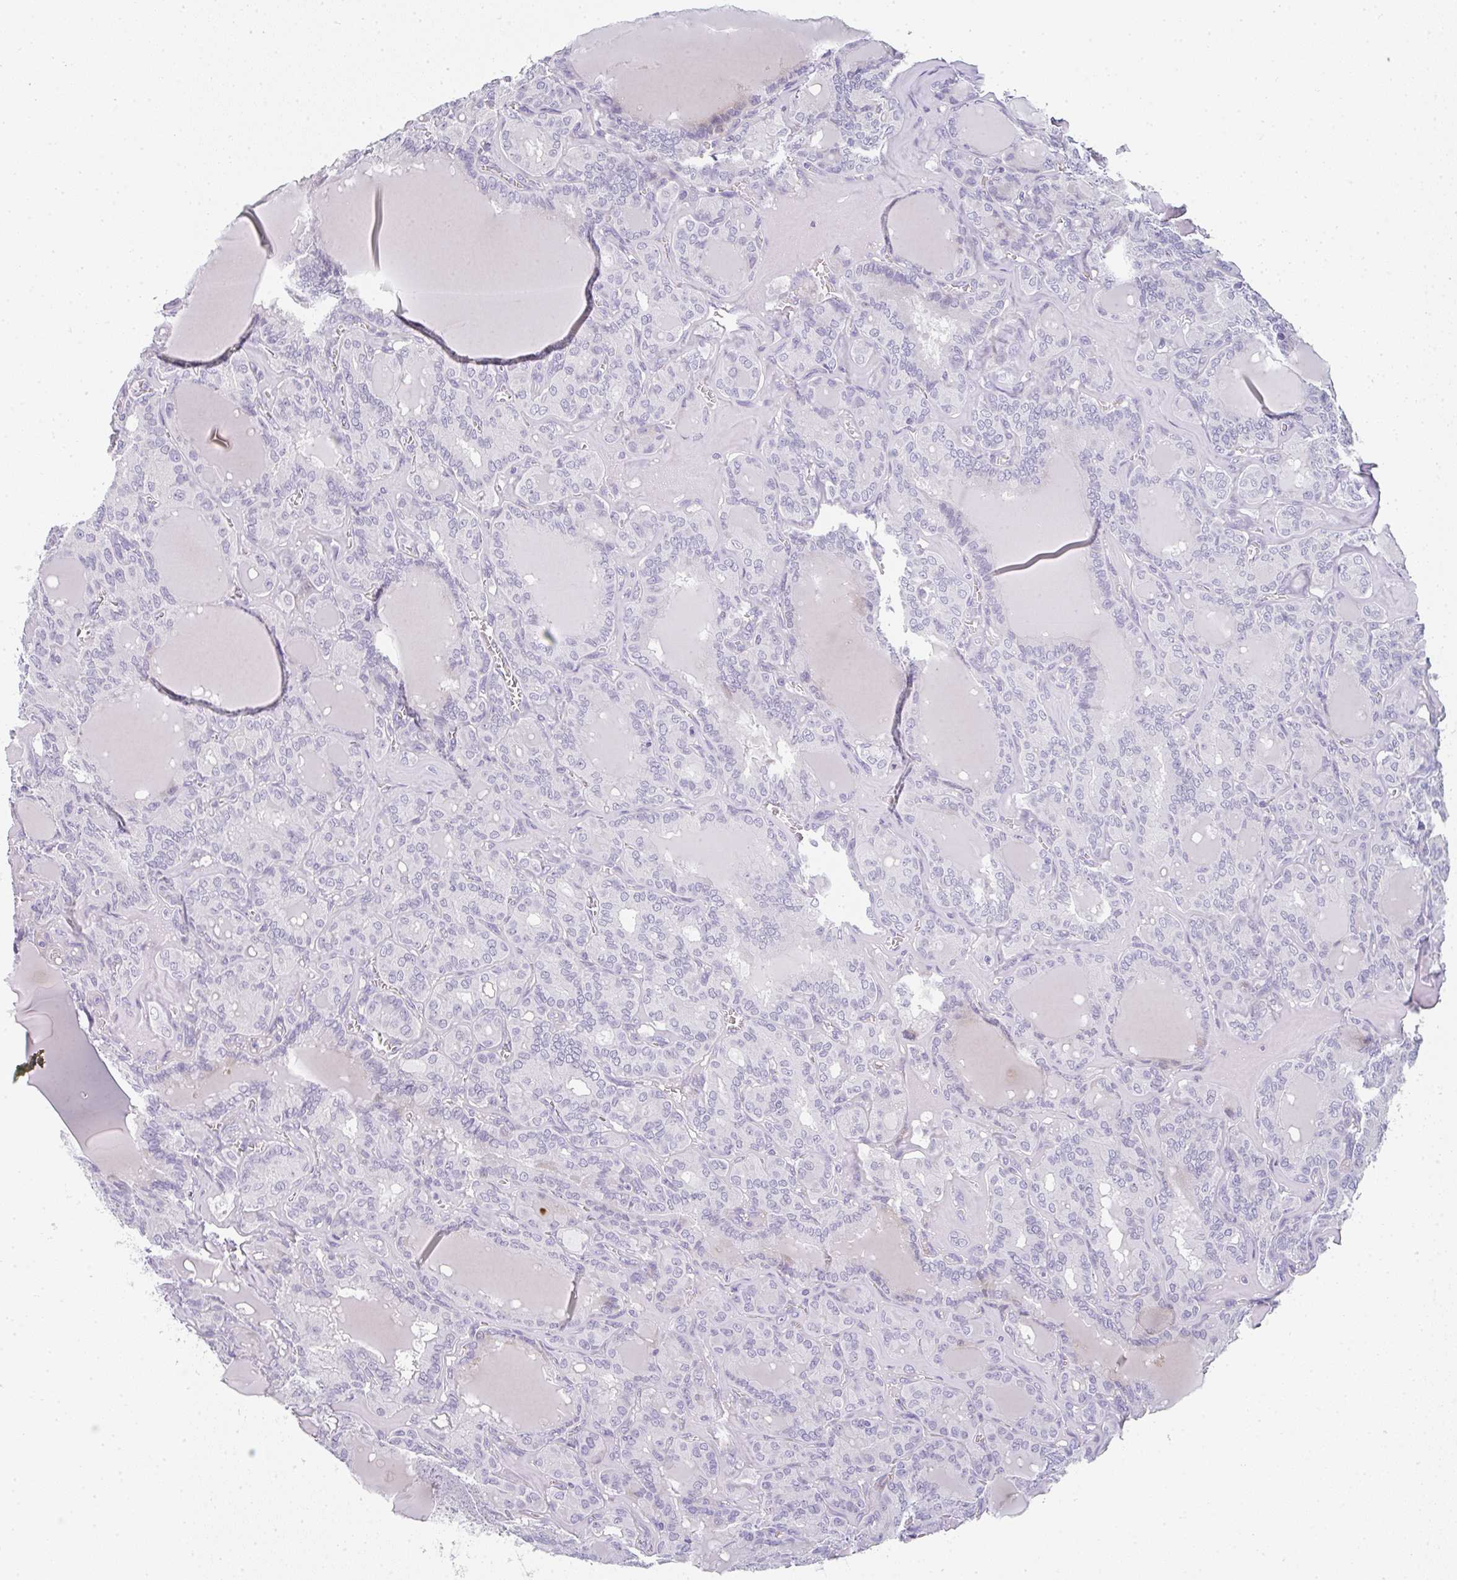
{"staining": {"intensity": "negative", "quantity": "none", "location": "none"}, "tissue": "thyroid cancer", "cell_type": "Tumor cells", "image_type": "cancer", "snomed": [{"axis": "morphology", "description": "Papillary adenocarcinoma, NOS"}, {"axis": "topography", "description": "Thyroid gland"}], "caption": "The micrograph demonstrates no significant expression in tumor cells of thyroid papillary adenocarcinoma. (Immunohistochemistry (ihc), brightfield microscopy, high magnification).", "gene": "NEU2", "patient": {"sex": "male", "age": 87}}